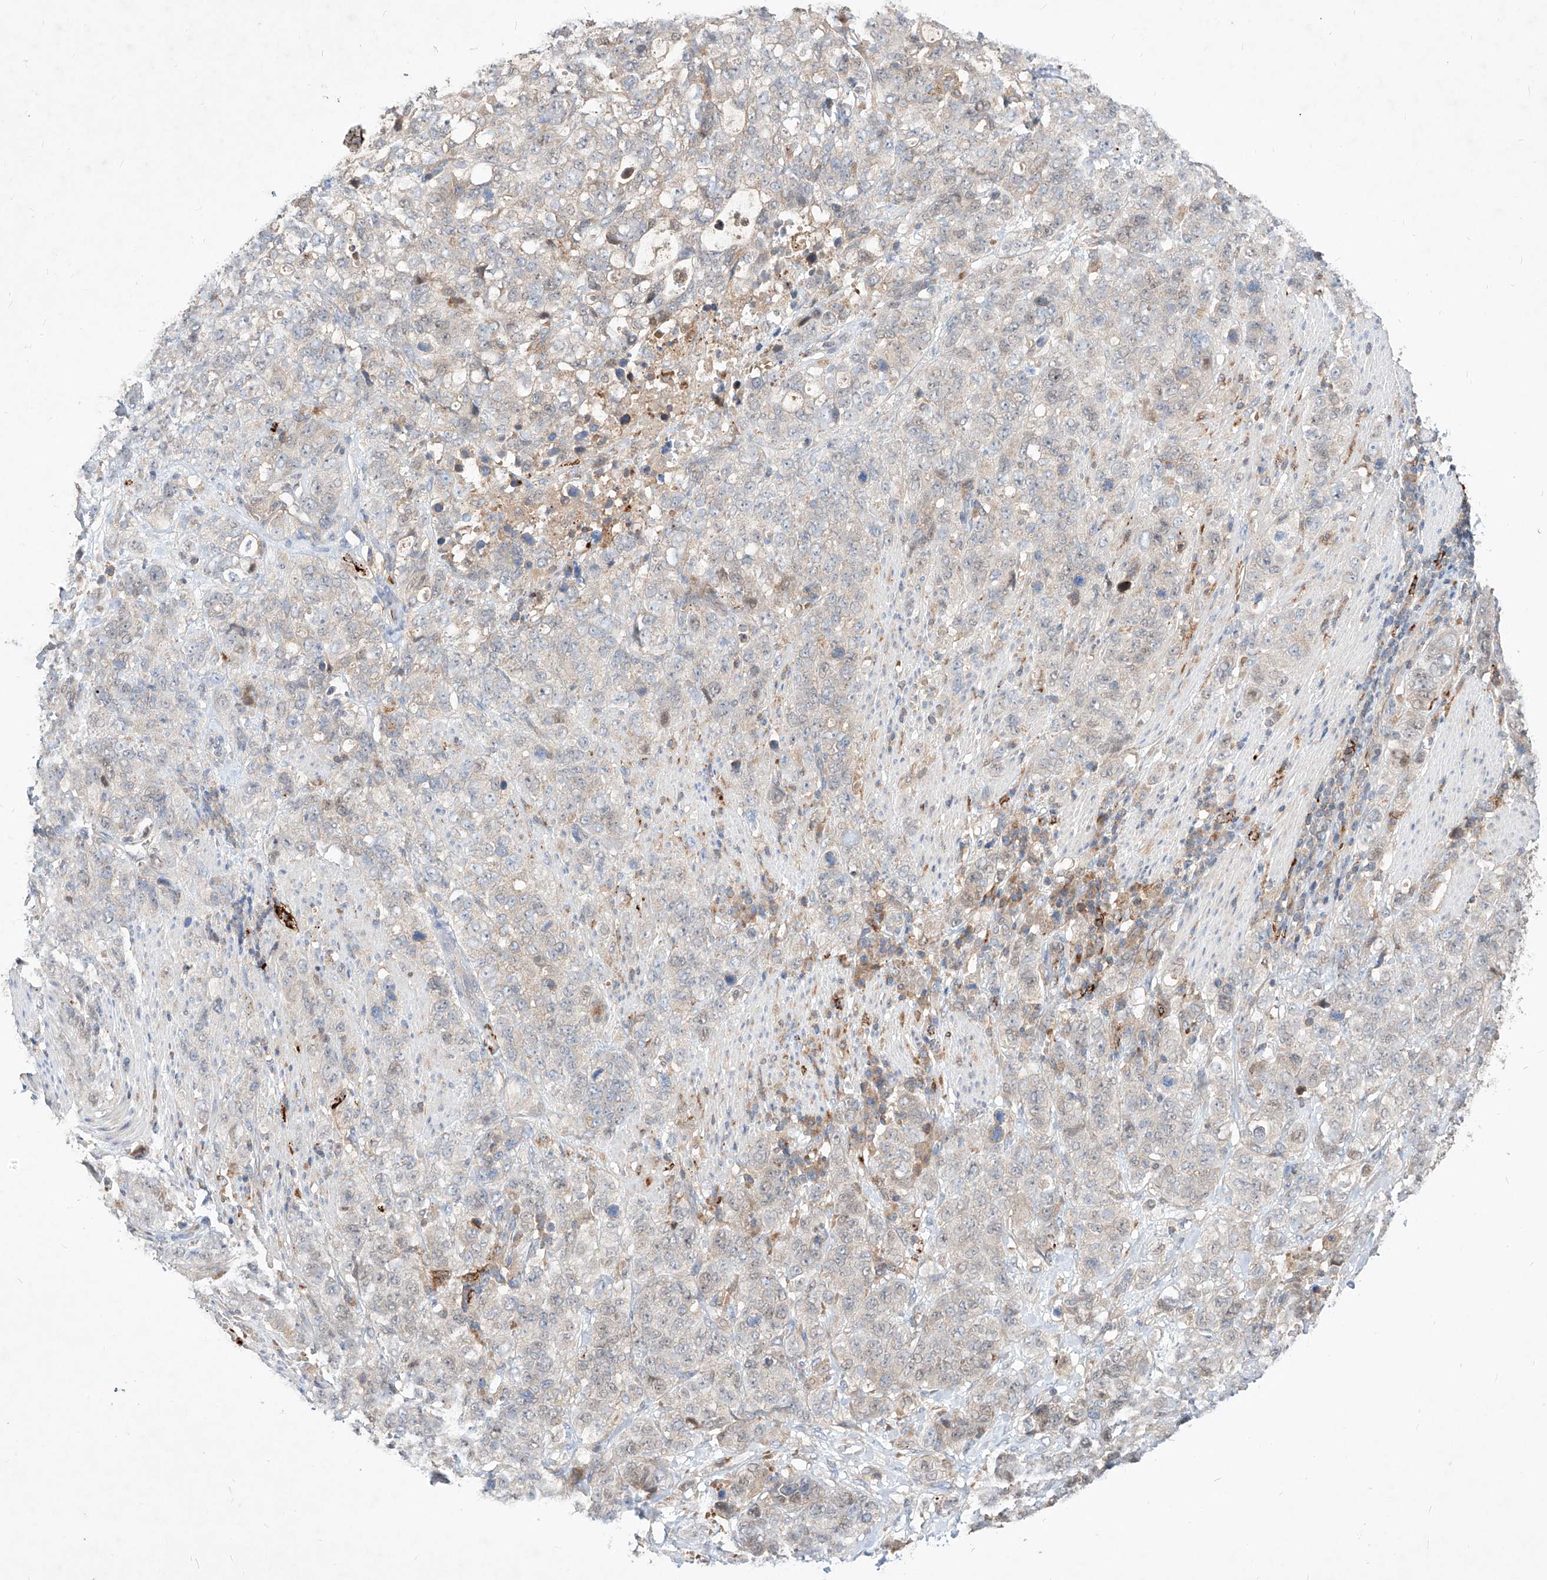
{"staining": {"intensity": "negative", "quantity": "none", "location": "none"}, "tissue": "stomach cancer", "cell_type": "Tumor cells", "image_type": "cancer", "snomed": [{"axis": "morphology", "description": "Adenocarcinoma, NOS"}, {"axis": "topography", "description": "Stomach"}], "caption": "Micrograph shows no protein positivity in tumor cells of stomach adenocarcinoma tissue.", "gene": "TSNAX", "patient": {"sex": "male", "age": 48}}